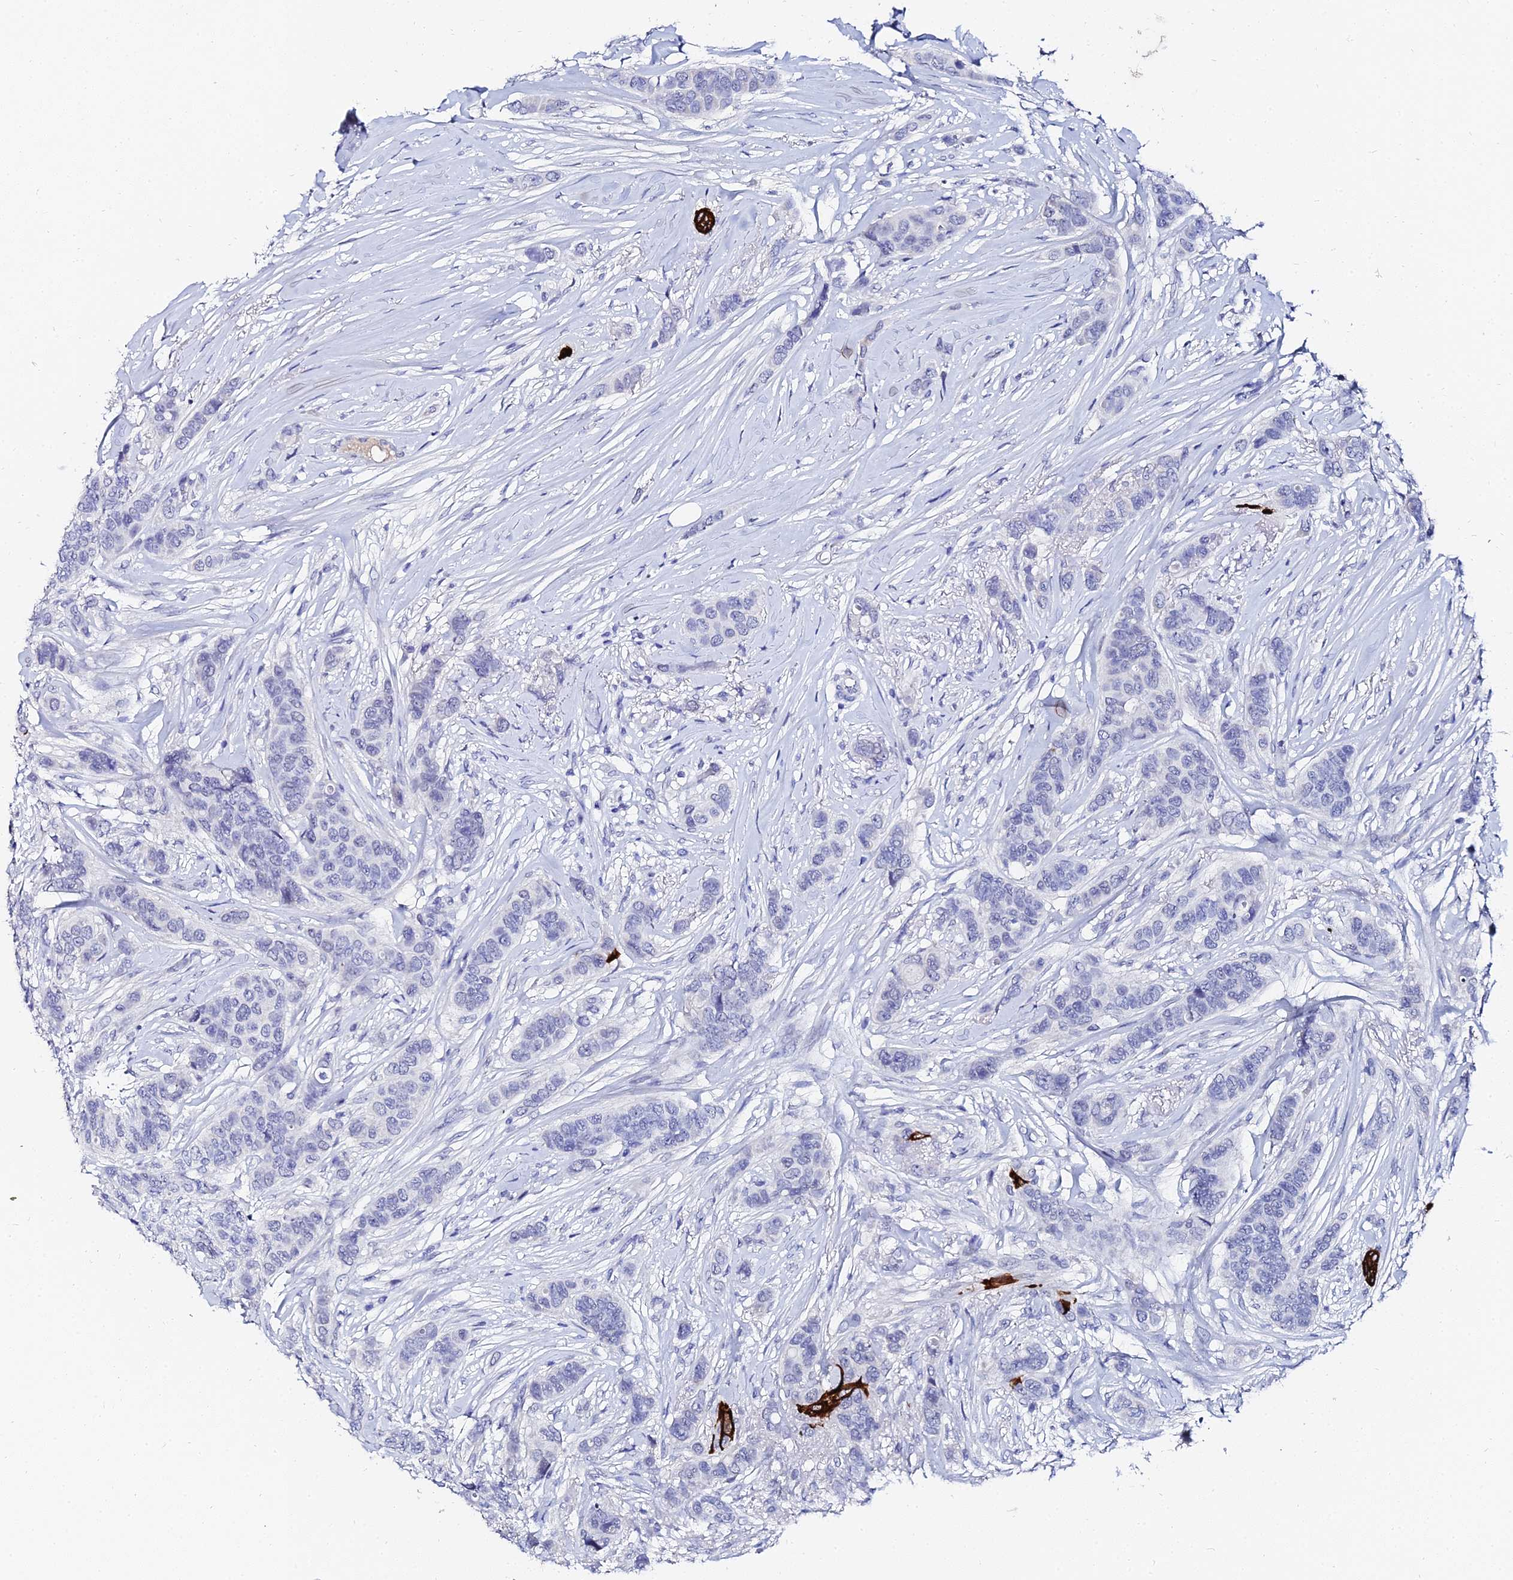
{"staining": {"intensity": "strong", "quantity": "<25%", "location": "cytoplasmic/membranous"}, "tissue": "breast cancer", "cell_type": "Tumor cells", "image_type": "cancer", "snomed": [{"axis": "morphology", "description": "Lobular carcinoma"}, {"axis": "topography", "description": "Breast"}], "caption": "Immunohistochemistry (IHC) (DAB (3,3'-diaminobenzidine)) staining of breast cancer demonstrates strong cytoplasmic/membranous protein positivity in about <25% of tumor cells.", "gene": "KRT17", "patient": {"sex": "female", "age": 51}}